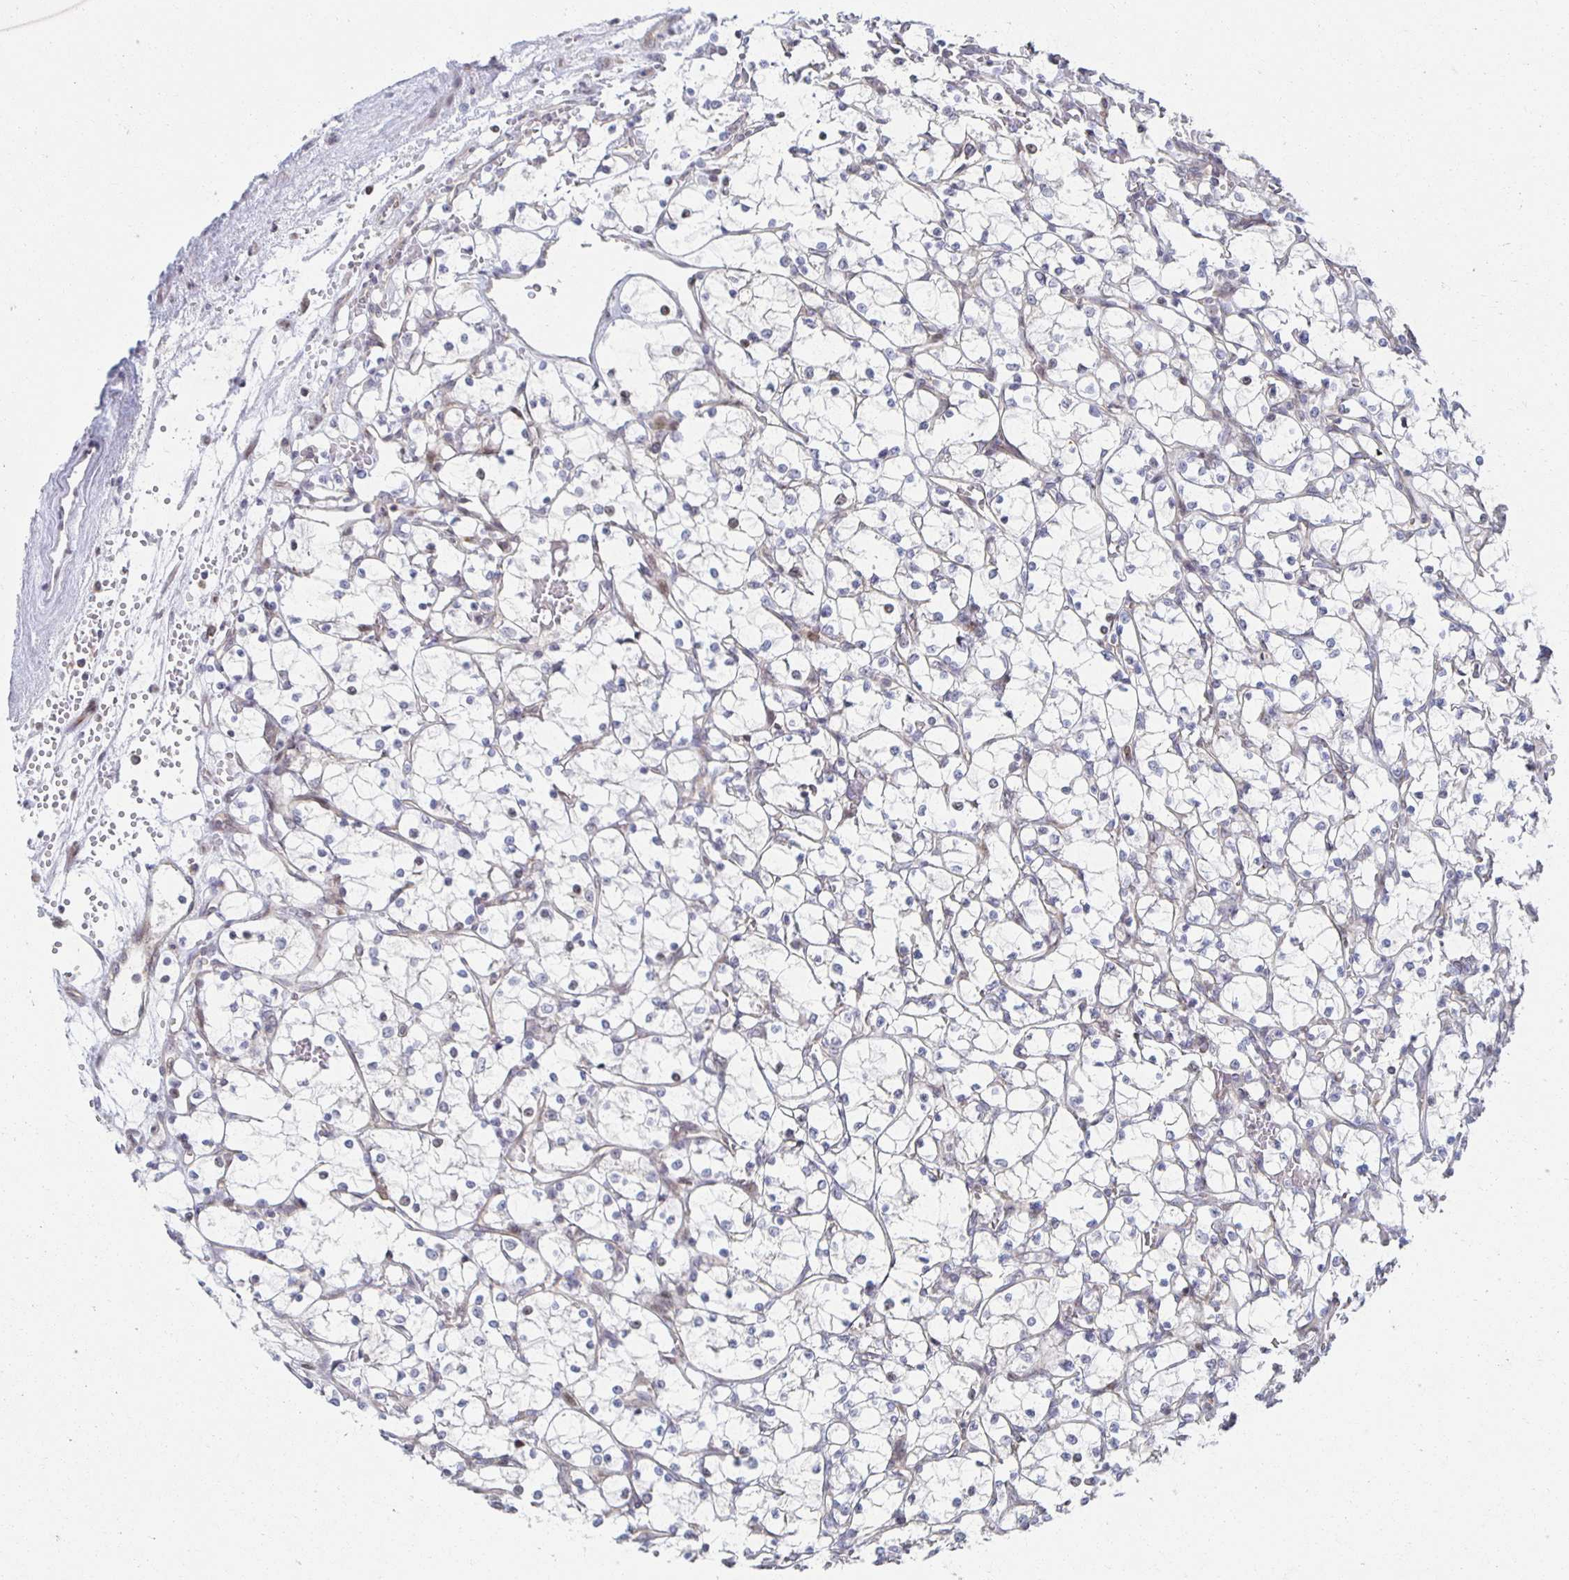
{"staining": {"intensity": "negative", "quantity": "none", "location": "none"}, "tissue": "renal cancer", "cell_type": "Tumor cells", "image_type": "cancer", "snomed": [{"axis": "morphology", "description": "Adenocarcinoma, NOS"}, {"axis": "topography", "description": "Kidney"}], "caption": "This is an immunohistochemistry image of human renal cancer. There is no staining in tumor cells.", "gene": "HCFC1R1", "patient": {"sex": "female", "age": 69}}